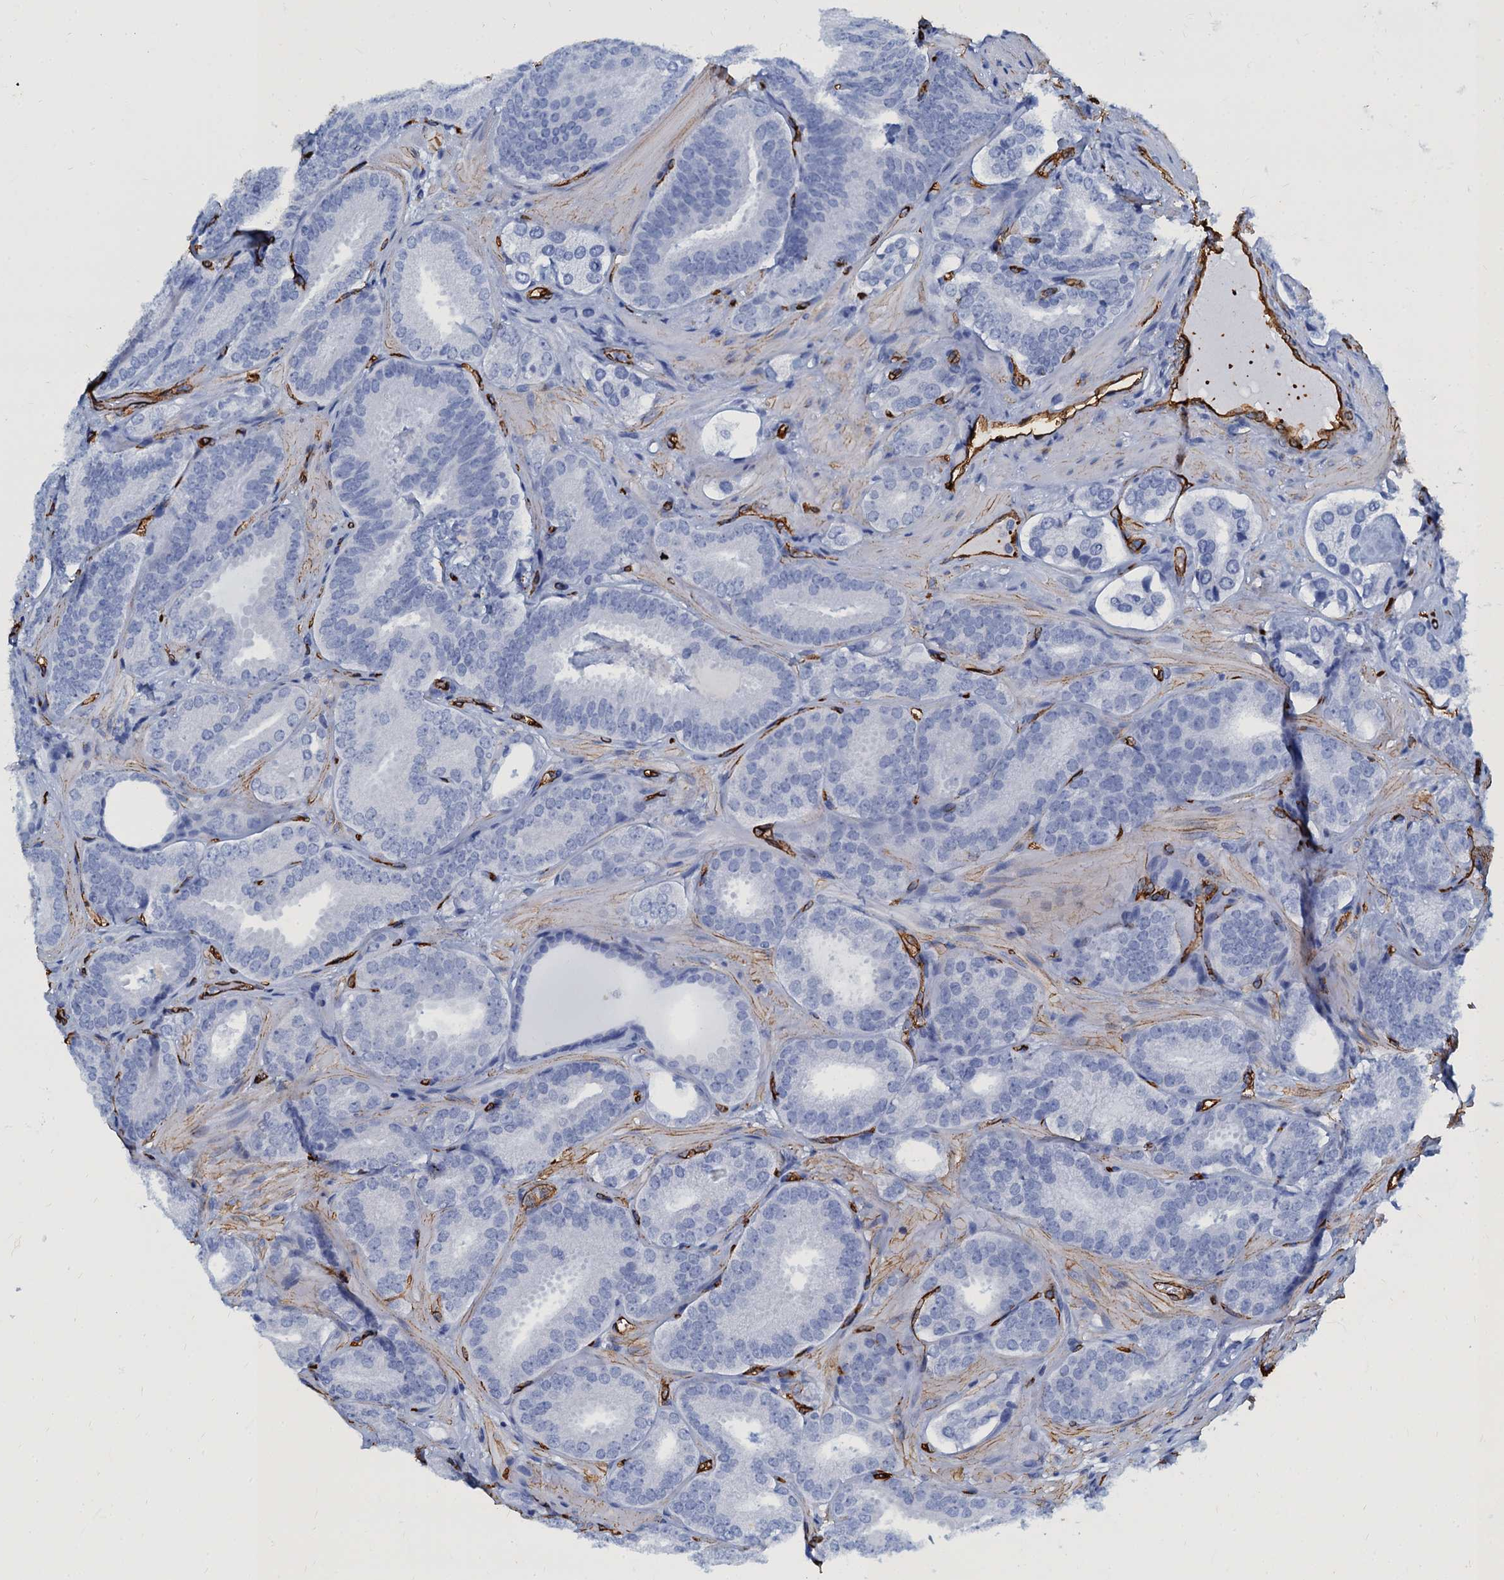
{"staining": {"intensity": "negative", "quantity": "none", "location": "none"}, "tissue": "prostate cancer", "cell_type": "Tumor cells", "image_type": "cancer", "snomed": [{"axis": "morphology", "description": "Adenocarcinoma, High grade"}, {"axis": "topography", "description": "Prostate"}], "caption": "The IHC image has no significant positivity in tumor cells of prostate cancer tissue.", "gene": "CAVIN2", "patient": {"sex": "male", "age": 63}}